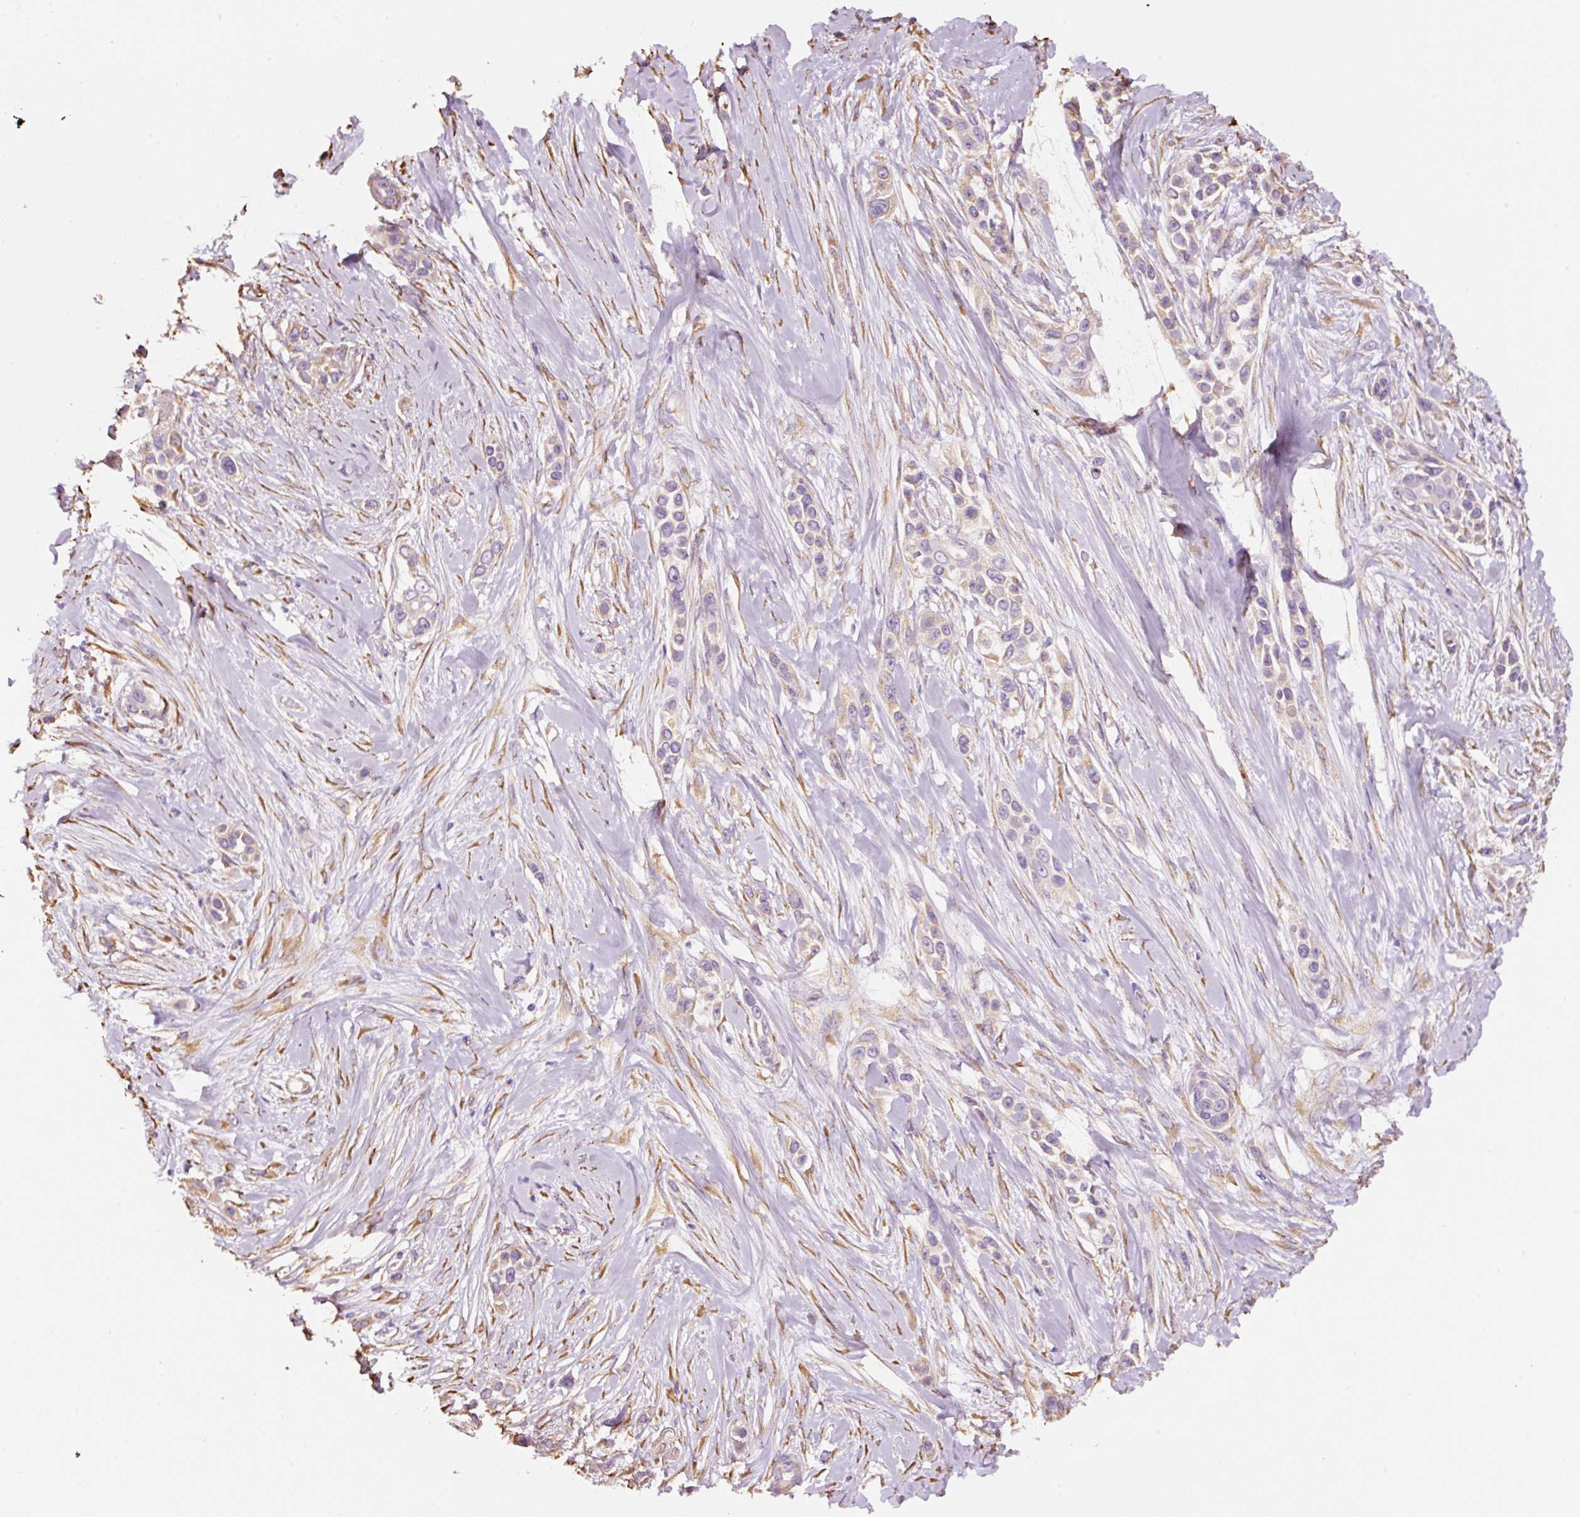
{"staining": {"intensity": "weak", "quantity": ">75%", "location": "cytoplasmic/membranous"}, "tissue": "skin cancer", "cell_type": "Tumor cells", "image_type": "cancer", "snomed": [{"axis": "morphology", "description": "Squamous cell carcinoma, NOS"}, {"axis": "topography", "description": "Skin"}], "caption": "Immunohistochemistry (IHC) (DAB) staining of skin cancer (squamous cell carcinoma) reveals weak cytoplasmic/membranous protein staining in approximately >75% of tumor cells.", "gene": "GCG", "patient": {"sex": "female", "age": 69}}